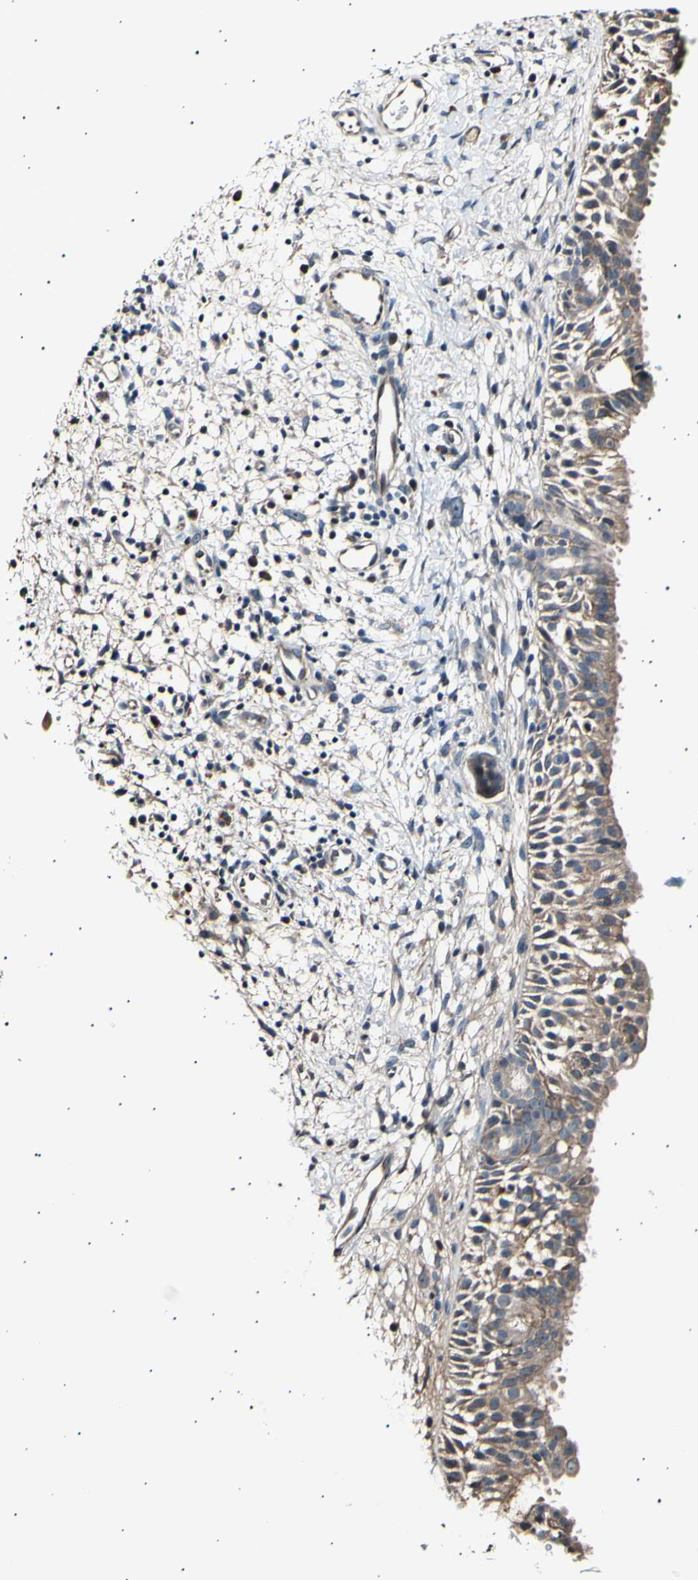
{"staining": {"intensity": "moderate", "quantity": ">75%", "location": "cytoplasmic/membranous"}, "tissue": "nasopharynx", "cell_type": "Respiratory epithelial cells", "image_type": "normal", "snomed": [{"axis": "morphology", "description": "Normal tissue, NOS"}, {"axis": "topography", "description": "Nasopharynx"}], "caption": "Immunohistochemical staining of benign human nasopharynx shows medium levels of moderate cytoplasmic/membranous expression in approximately >75% of respiratory epithelial cells.", "gene": "ITGA6", "patient": {"sex": "male", "age": 22}}